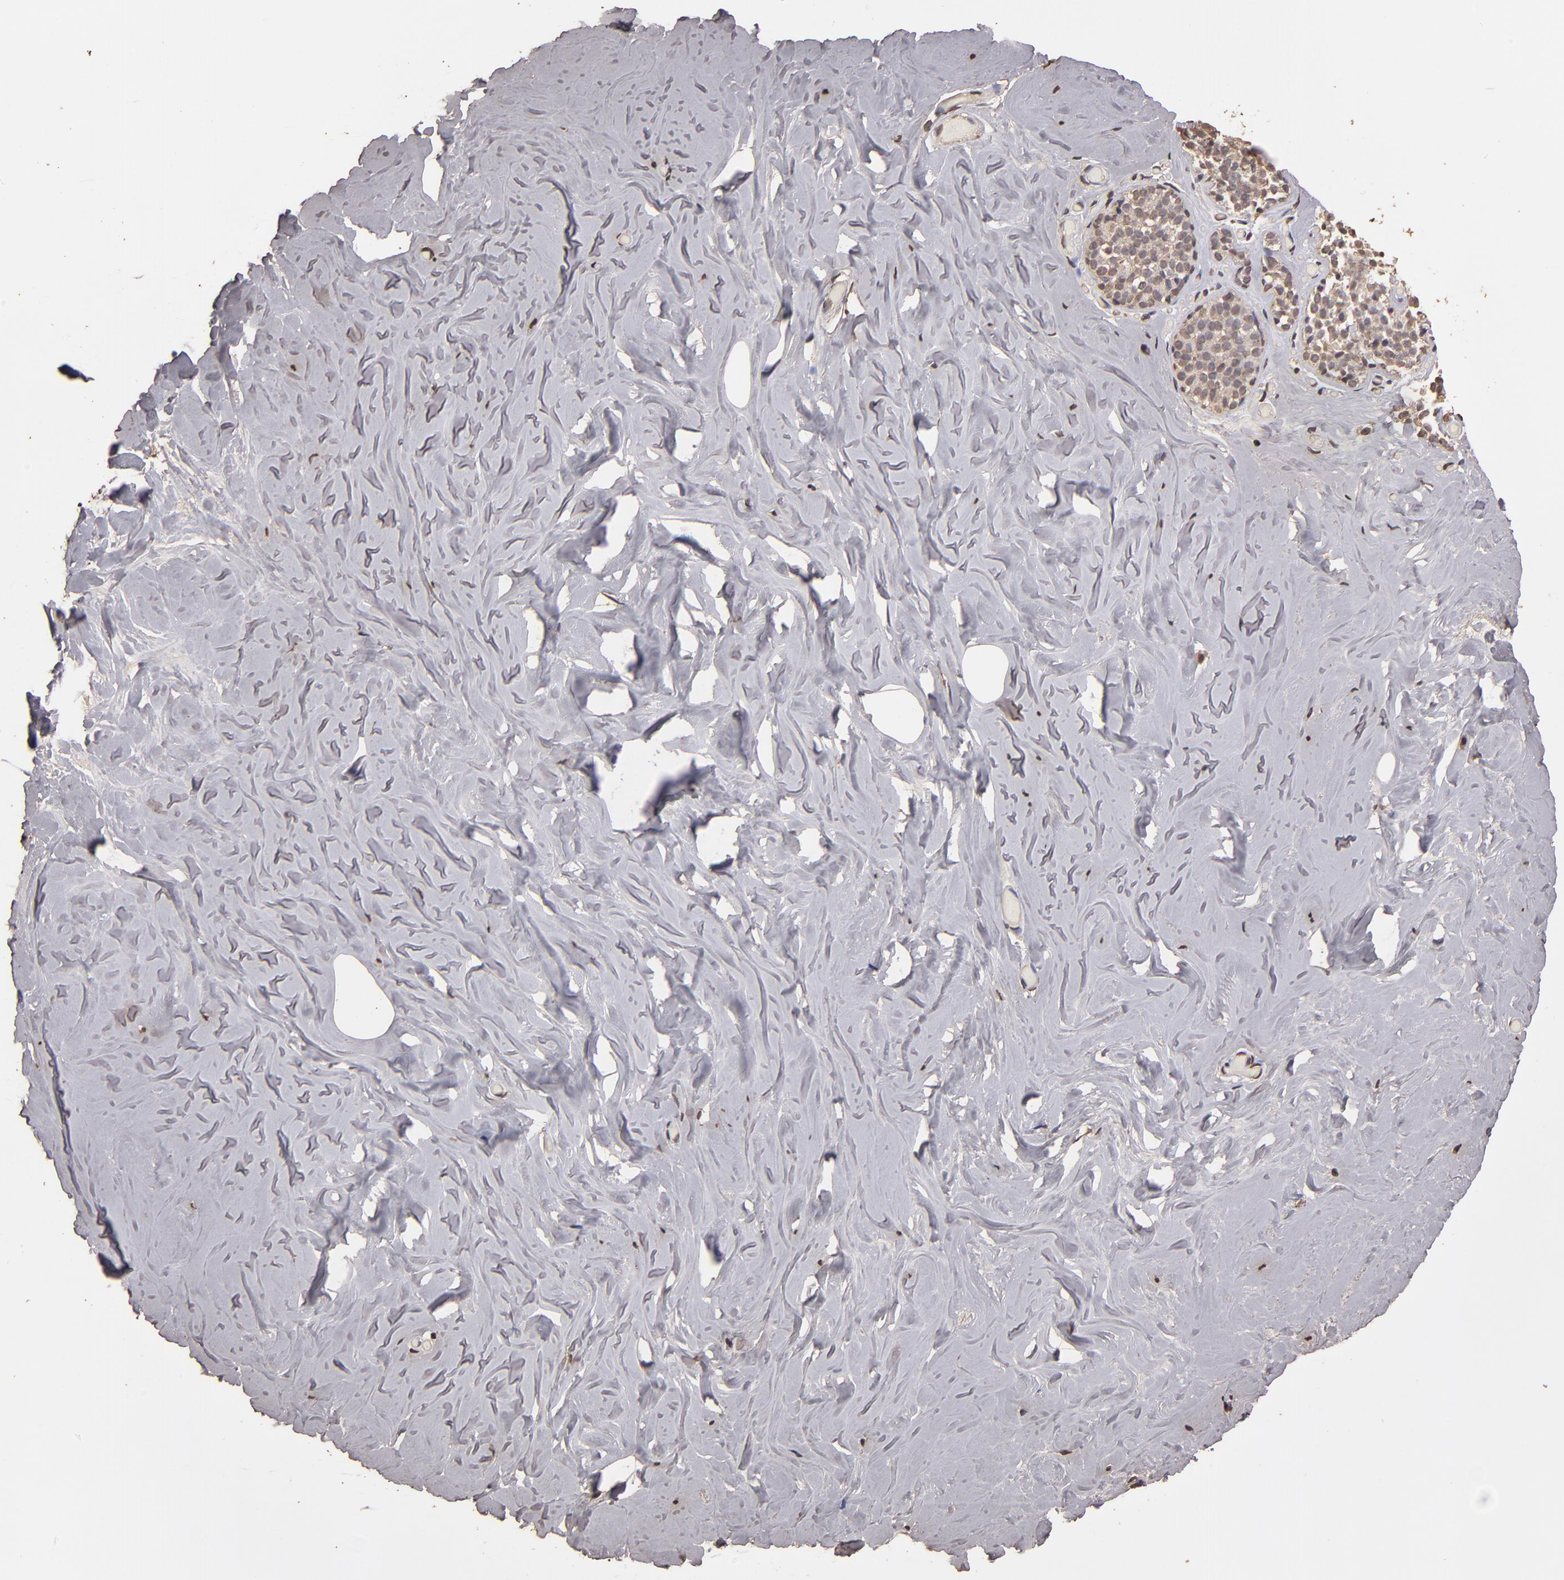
{"staining": {"intensity": "negative", "quantity": "none", "location": "none"}, "tissue": "breast", "cell_type": "Adipocytes", "image_type": "normal", "snomed": [{"axis": "morphology", "description": "Normal tissue, NOS"}, {"axis": "topography", "description": "Breast"}], "caption": "Immunohistochemical staining of normal breast displays no significant staining in adipocytes.", "gene": "OPHN1", "patient": {"sex": "female", "age": 75}}